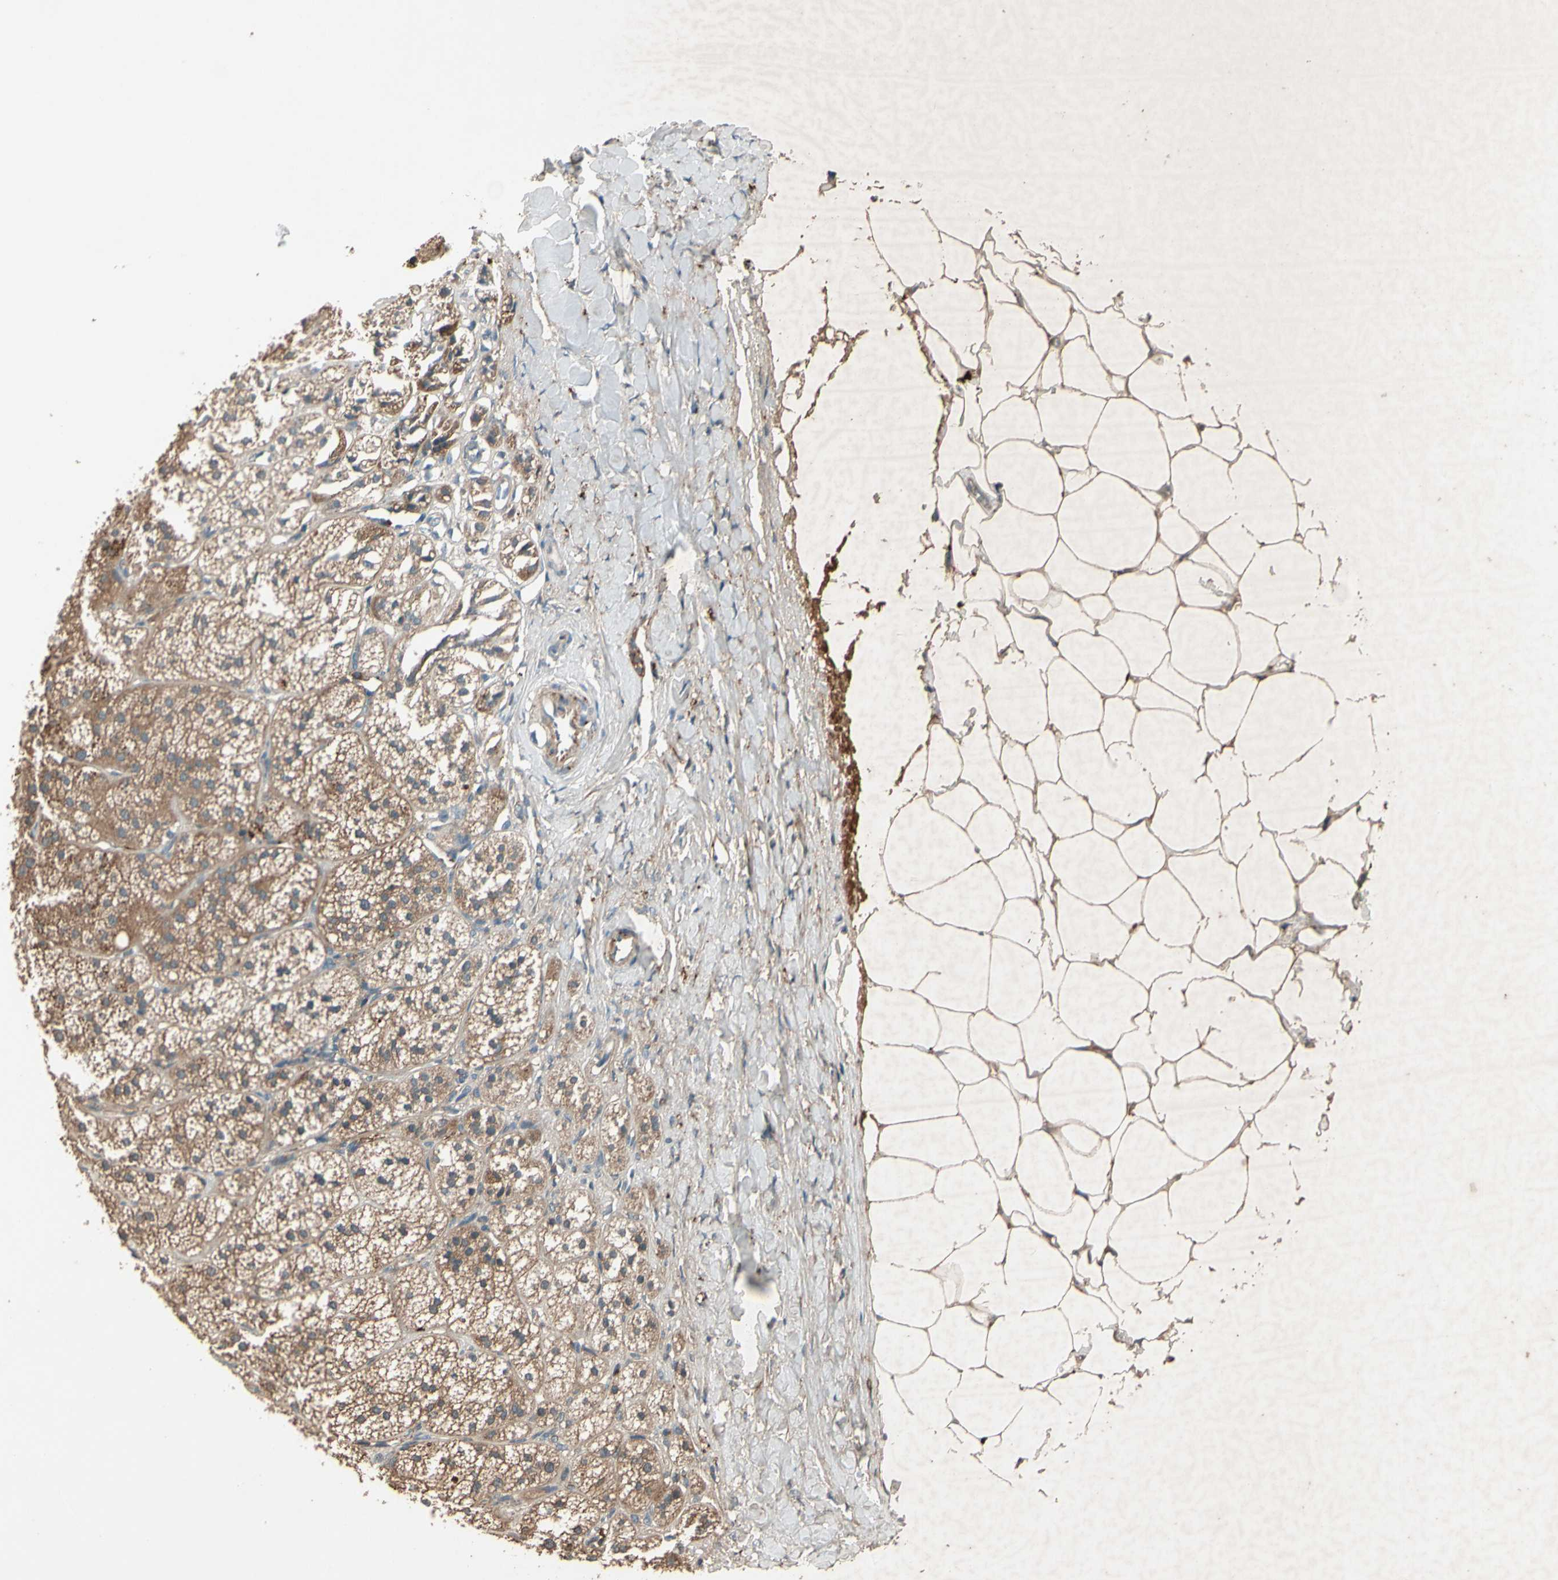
{"staining": {"intensity": "strong", "quantity": ">75%", "location": "cytoplasmic/membranous"}, "tissue": "adrenal gland", "cell_type": "Glandular cells", "image_type": "normal", "snomed": [{"axis": "morphology", "description": "Normal tissue, NOS"}, {"axis": "topography", "description": "Adrenal gland"}], "caption": "This image reveals immunohistochemistry staining of benign adrenal gland, with high strong cytoplasmic/membranous expression in approximately >75% of glandular cells.", "gene": "ACVR1C", "patient": {"sex": "female", "age": 71}}